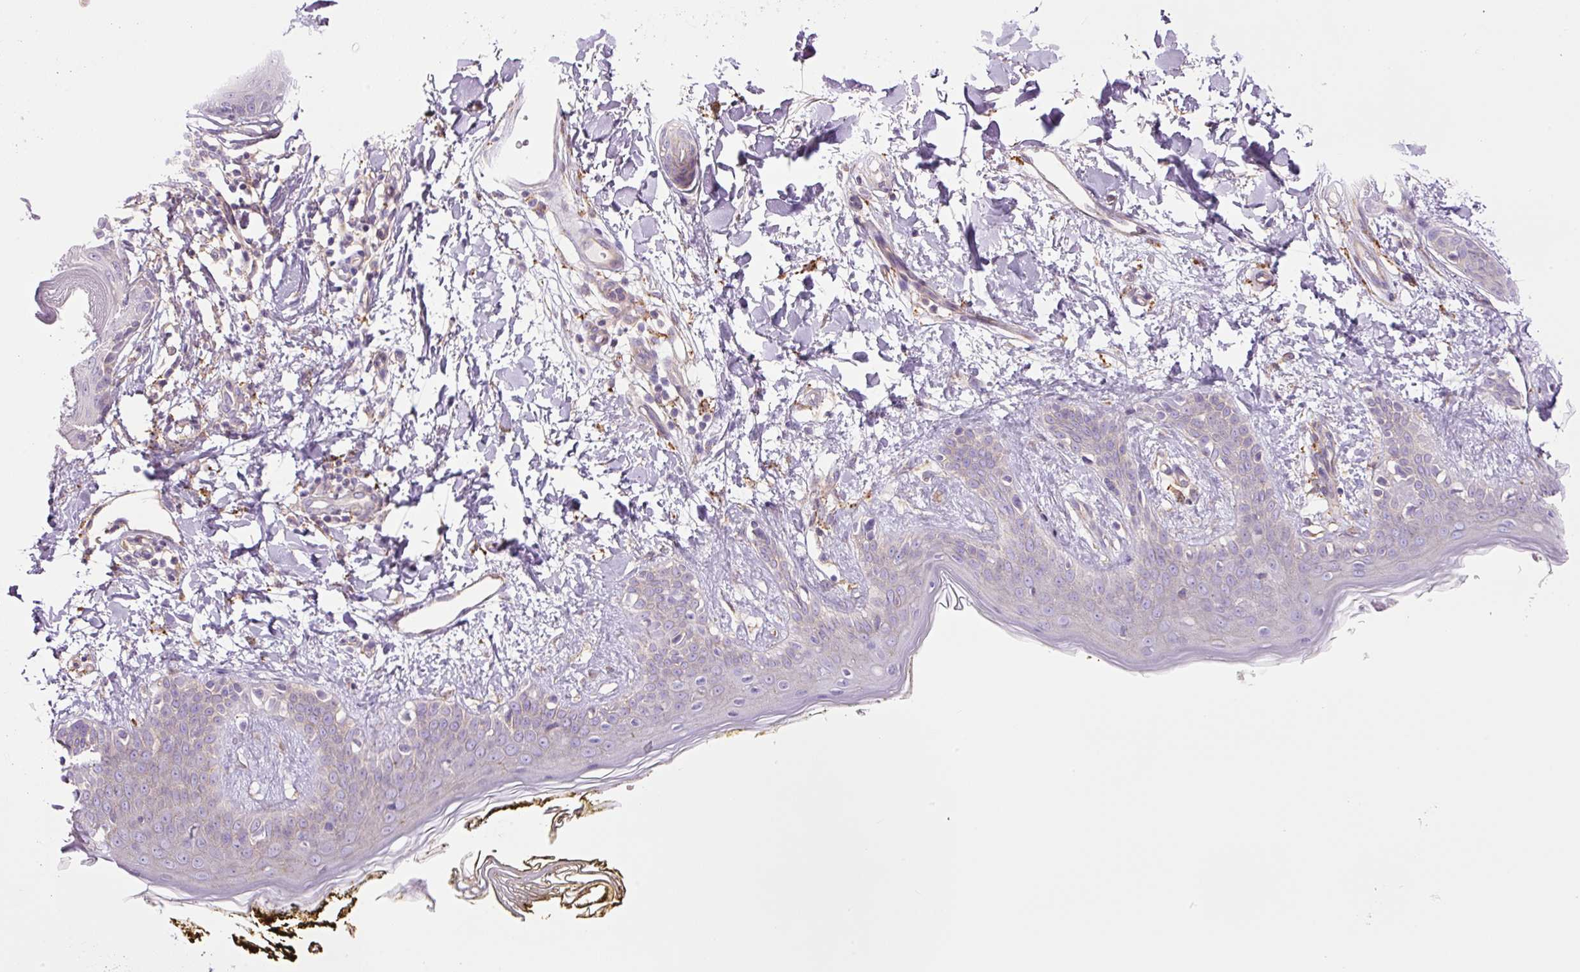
{"staining": {"intensity": "strong", "quantity": "25%-75%", "location": "cytoplasmic/membranous"}, "tissue": "skin", "cell_type": "Fibroblasts", "image_type": "normal", "snomed": [{"axis": "morphology", "description": "Normal tissue, NOS"}, {"axis": "topography", "description": "Skin"}], "caption": "Skin stained with IHC exhibits strong cytoplasmic/membranous expression in about 25%-75% of fibroblasts. The staining was performed using DAB (3,3'-diaminobenzidine) to visualize the protein expression in brown, while the nuclei were stained in blue with hematoxylin (Magnification: 20x).", "gene": "SH2D6", "patient": {"sex": "female", "age": 34}}